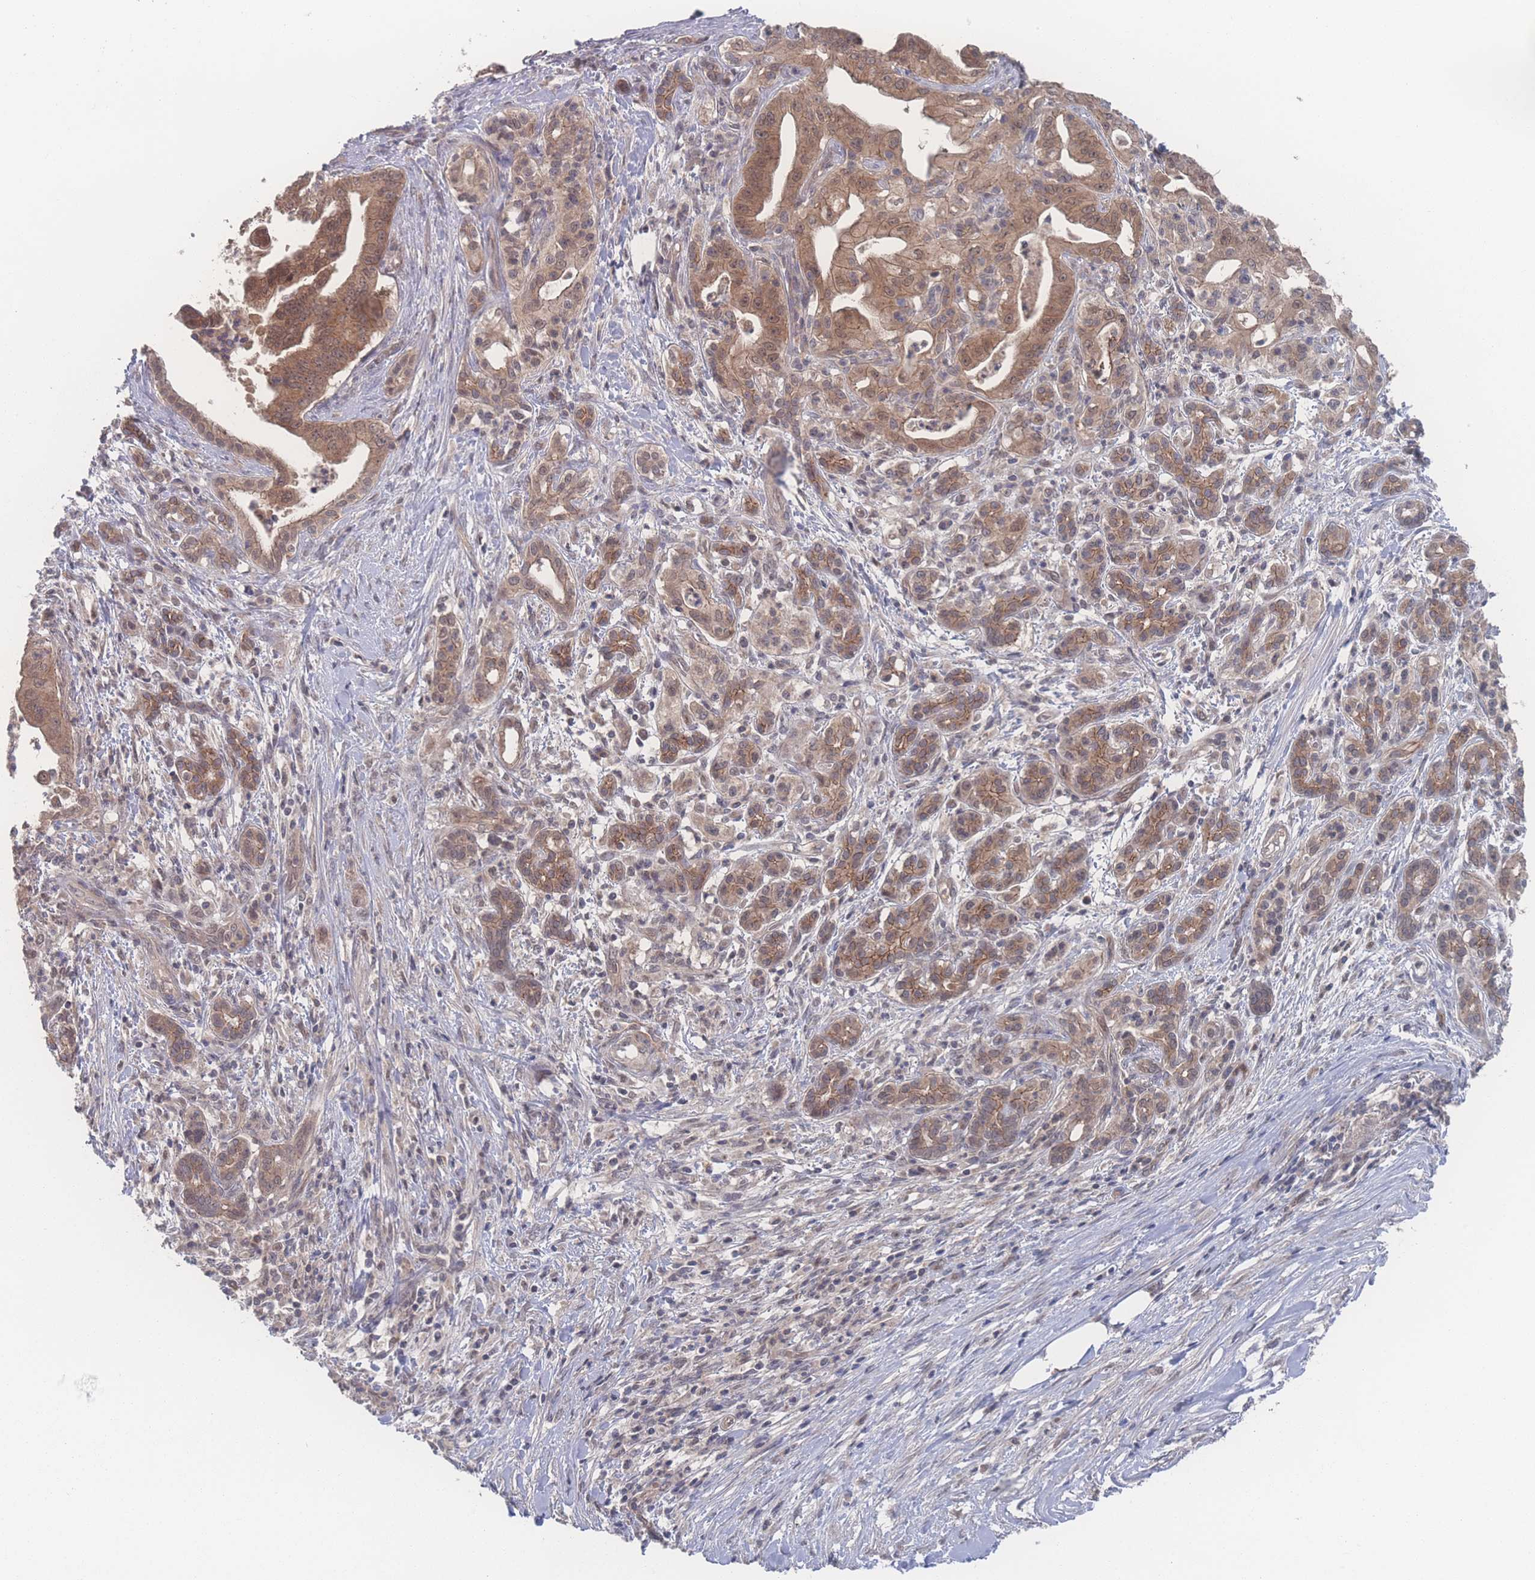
{"staining": {"intensity": "moderate", "quantity": ">75%", "location": "cytoplasmic/membranous,nuclear"}, "tissue": "pancreatic cancer", "cell_type": "Tumor cells", "image_type": "cancer", "snomed": [{"axis": "morphology", "description": "Adenocarcinoma, NOS"}, {"axis": "topography", "description": "Pancreas"}], "caption": "Pancreatic cancer tissue demonstrates moderate cytoplasmic/membranous and nuclear staining in about >75% of tumor cells", "gene": "NBEAL1", "patient": {"sex": "male", "age": 58}}